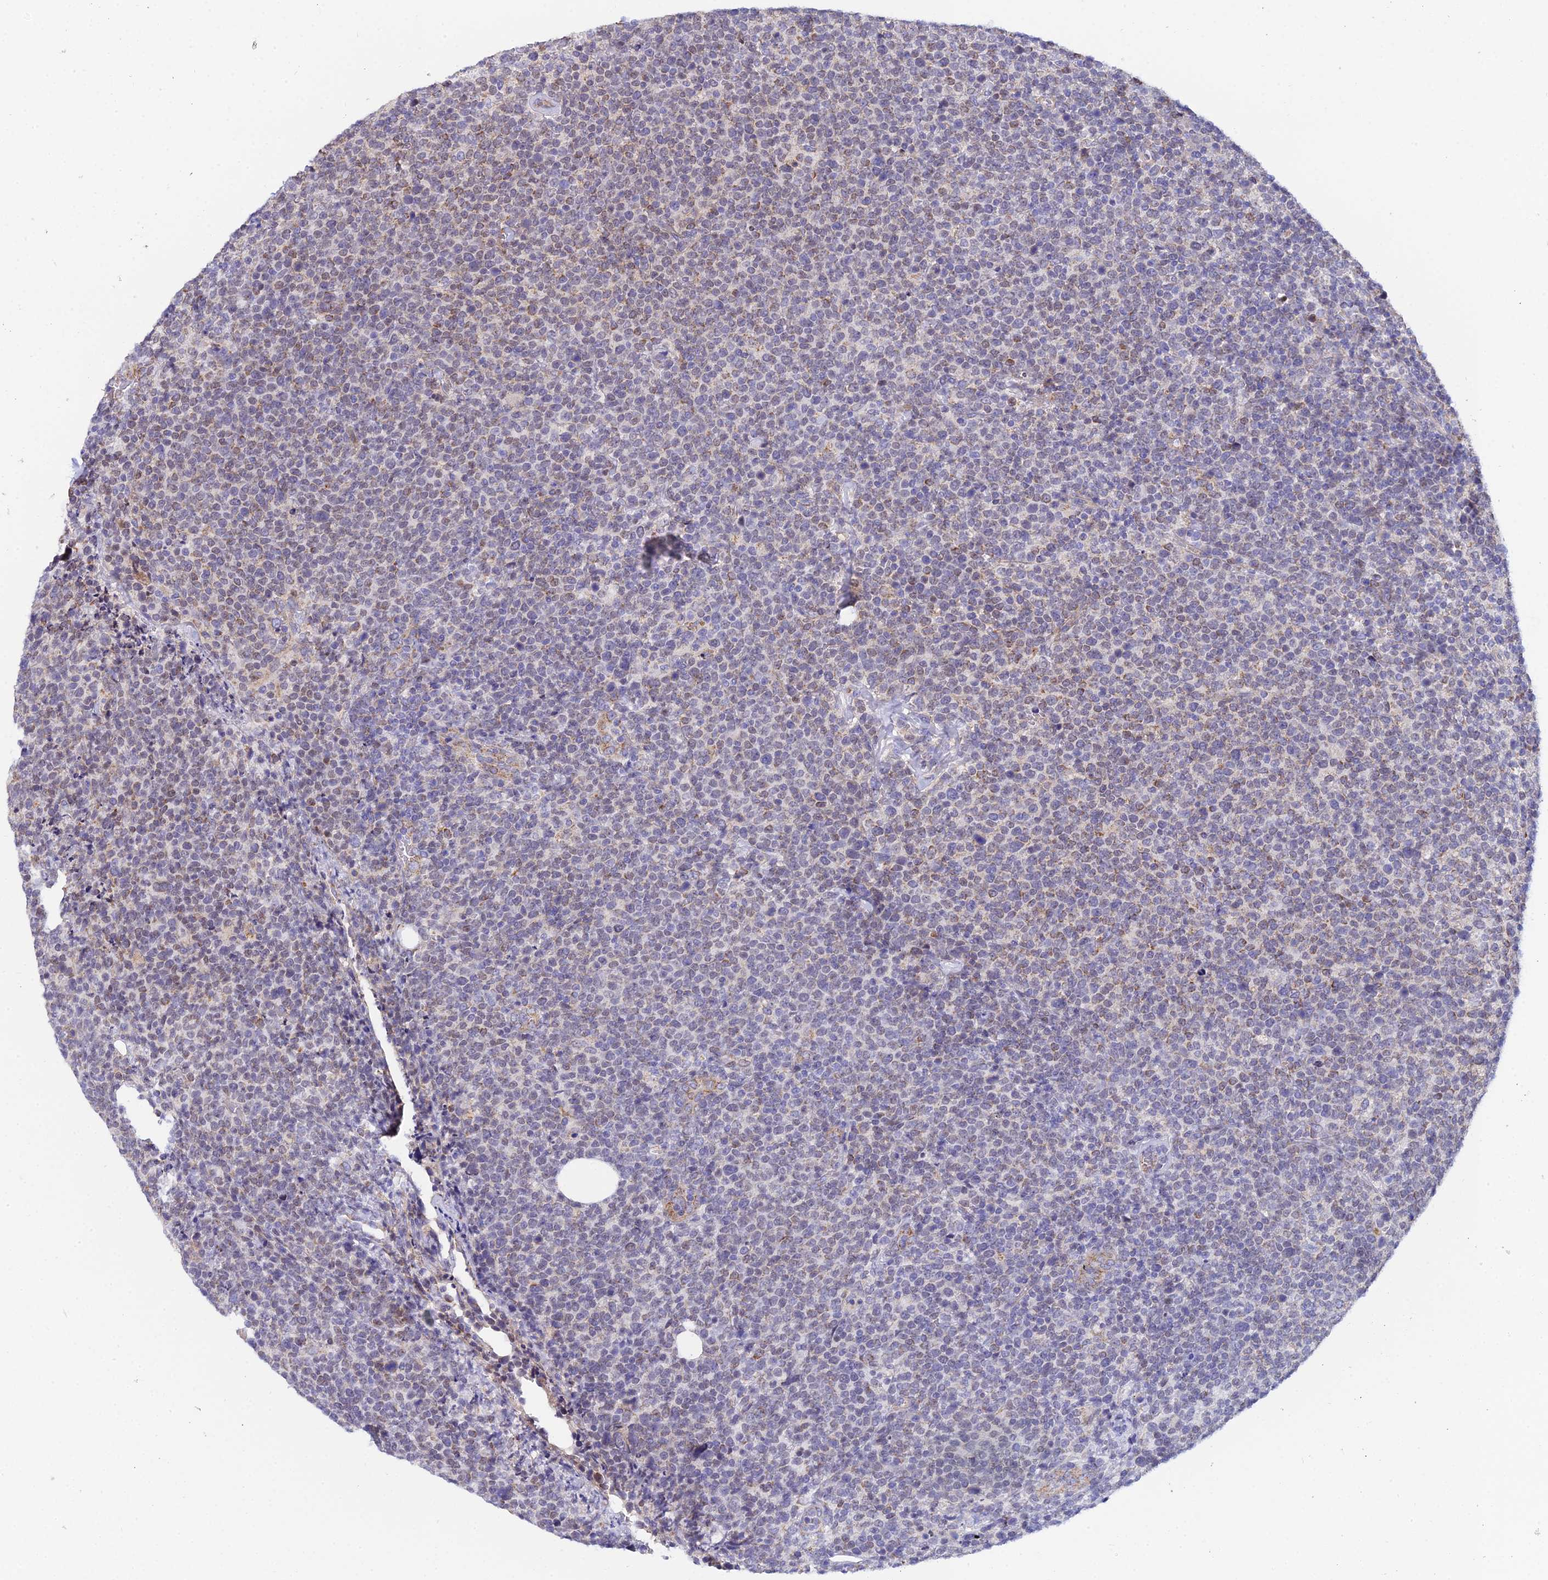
{"staining": {"intensity": "weak", "quantity": "25%-75%", "location": "cytoplasmic/membranous"}, "tissue": "lymphoma", "cell_type": "Tumor cells", "image_type": "cancer", "snomed": [{"axis": "morphology", "description": "Malignant lymphoma, non-Hodgkin's type, High grade"}, {"axis": "topography", "description": "Lymph node"}], "caption": "An immunohistochemistry image of tumor tissue is shown. Protein staining in brown highlights weak cytoplasmic/membranous positivity in high-grade malignant lymphoma, non-Hodgkin's type within tumor cells. The protein is stained brown, and the nuclei are stained in blue (DAB IHC with brightfield microscopy, high magnification).", "gene": "ACOT2", "patient": {"sex": "male", "age": 61}}